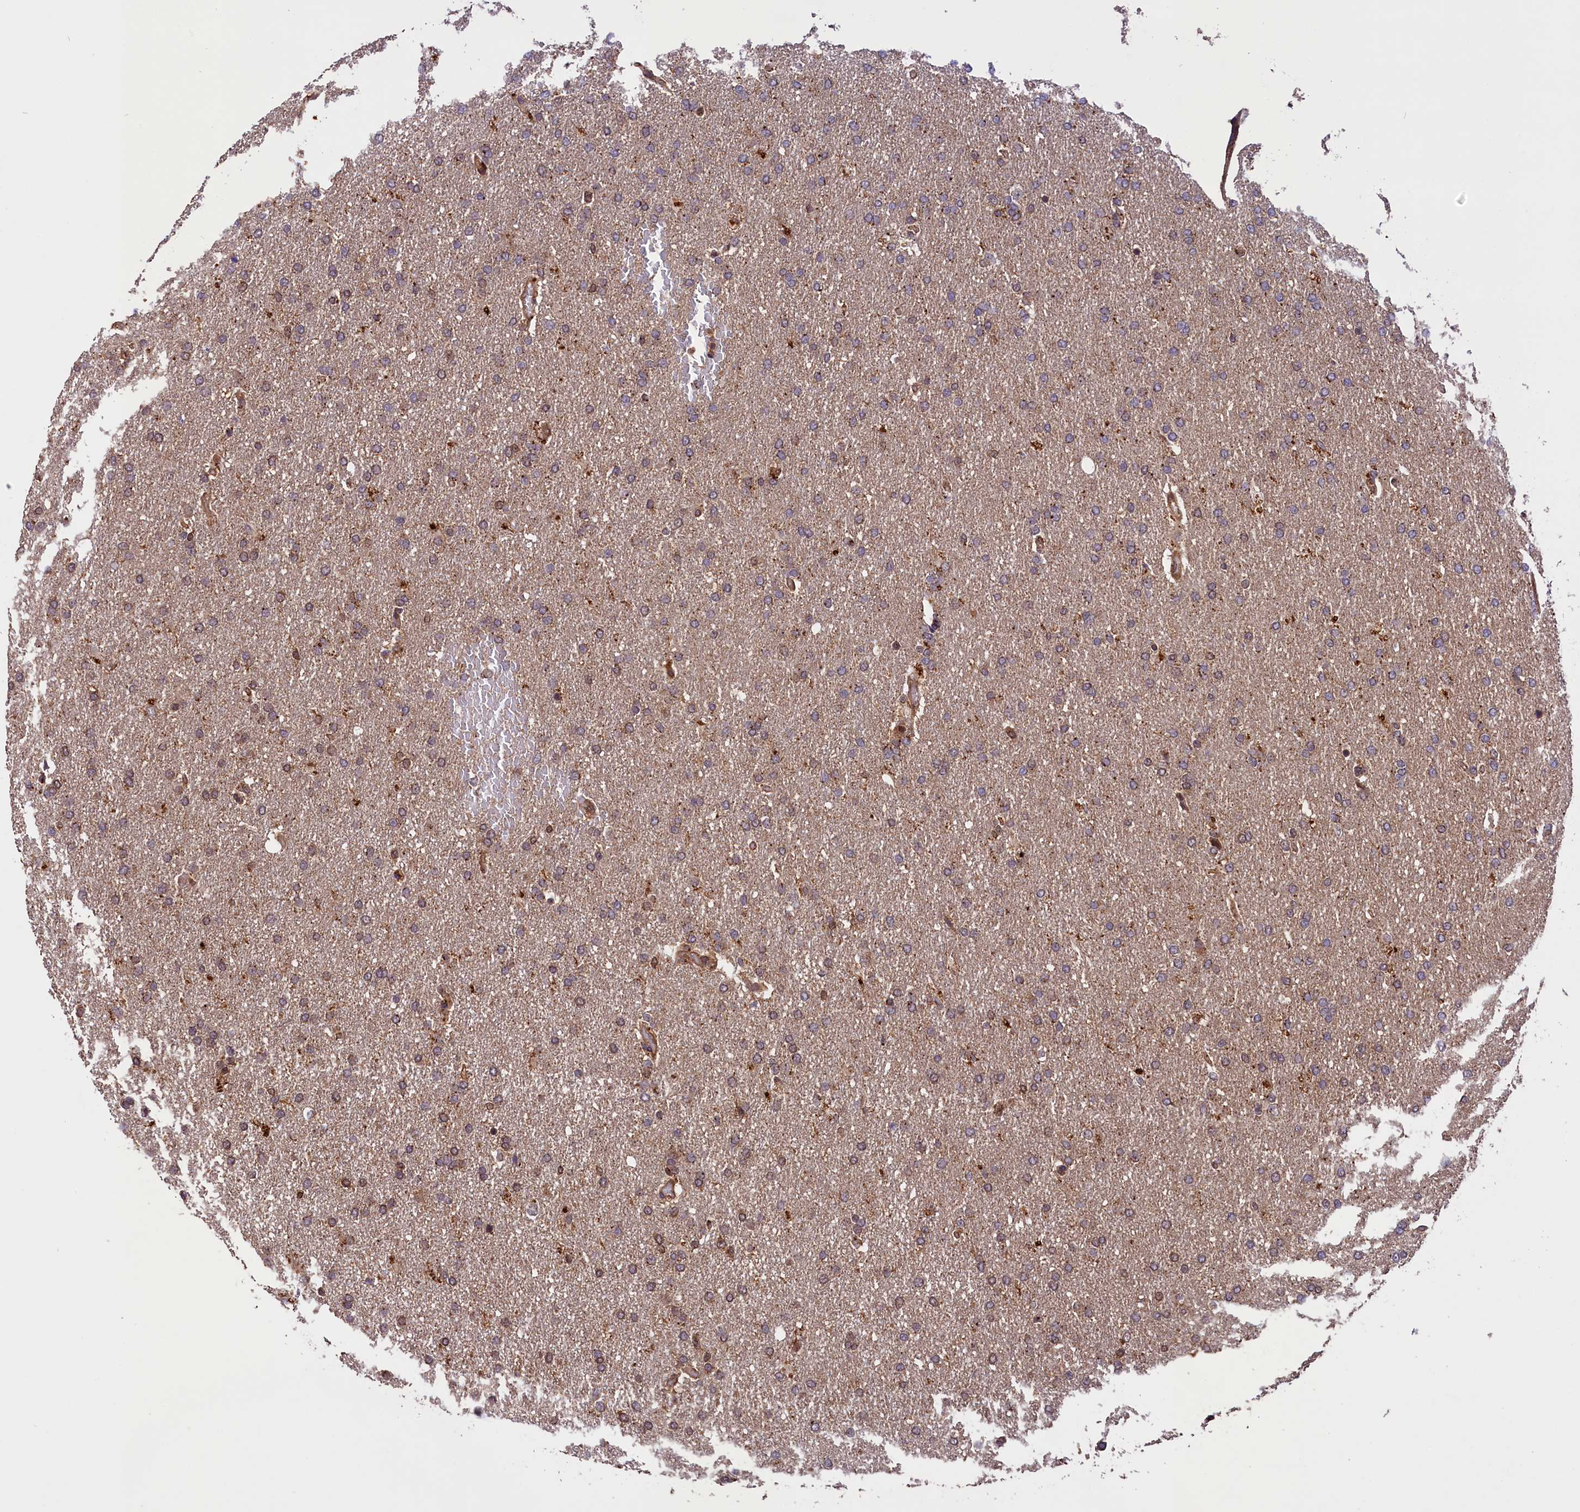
{"staining": {"intensity": "moderate", "quantity": "<25%", "location": "cytoplasmic/membranous"}, "tissue": "glioma", "cell_type": "Tumor cells", "image_type": "cancer", "snomed": [{"axis": "morphology", "description": "Glioma, malignant, High grade"}, {"axis": "topography", "description": "Brain"}], "caption": "Protein expression analysis of malignant glioma (high-grade) displays moderate cytoplasmic/membranous staining in about <25% of tumor cells.", "gene": "IST1", "patient": {"sex": "male", "age": 72}}